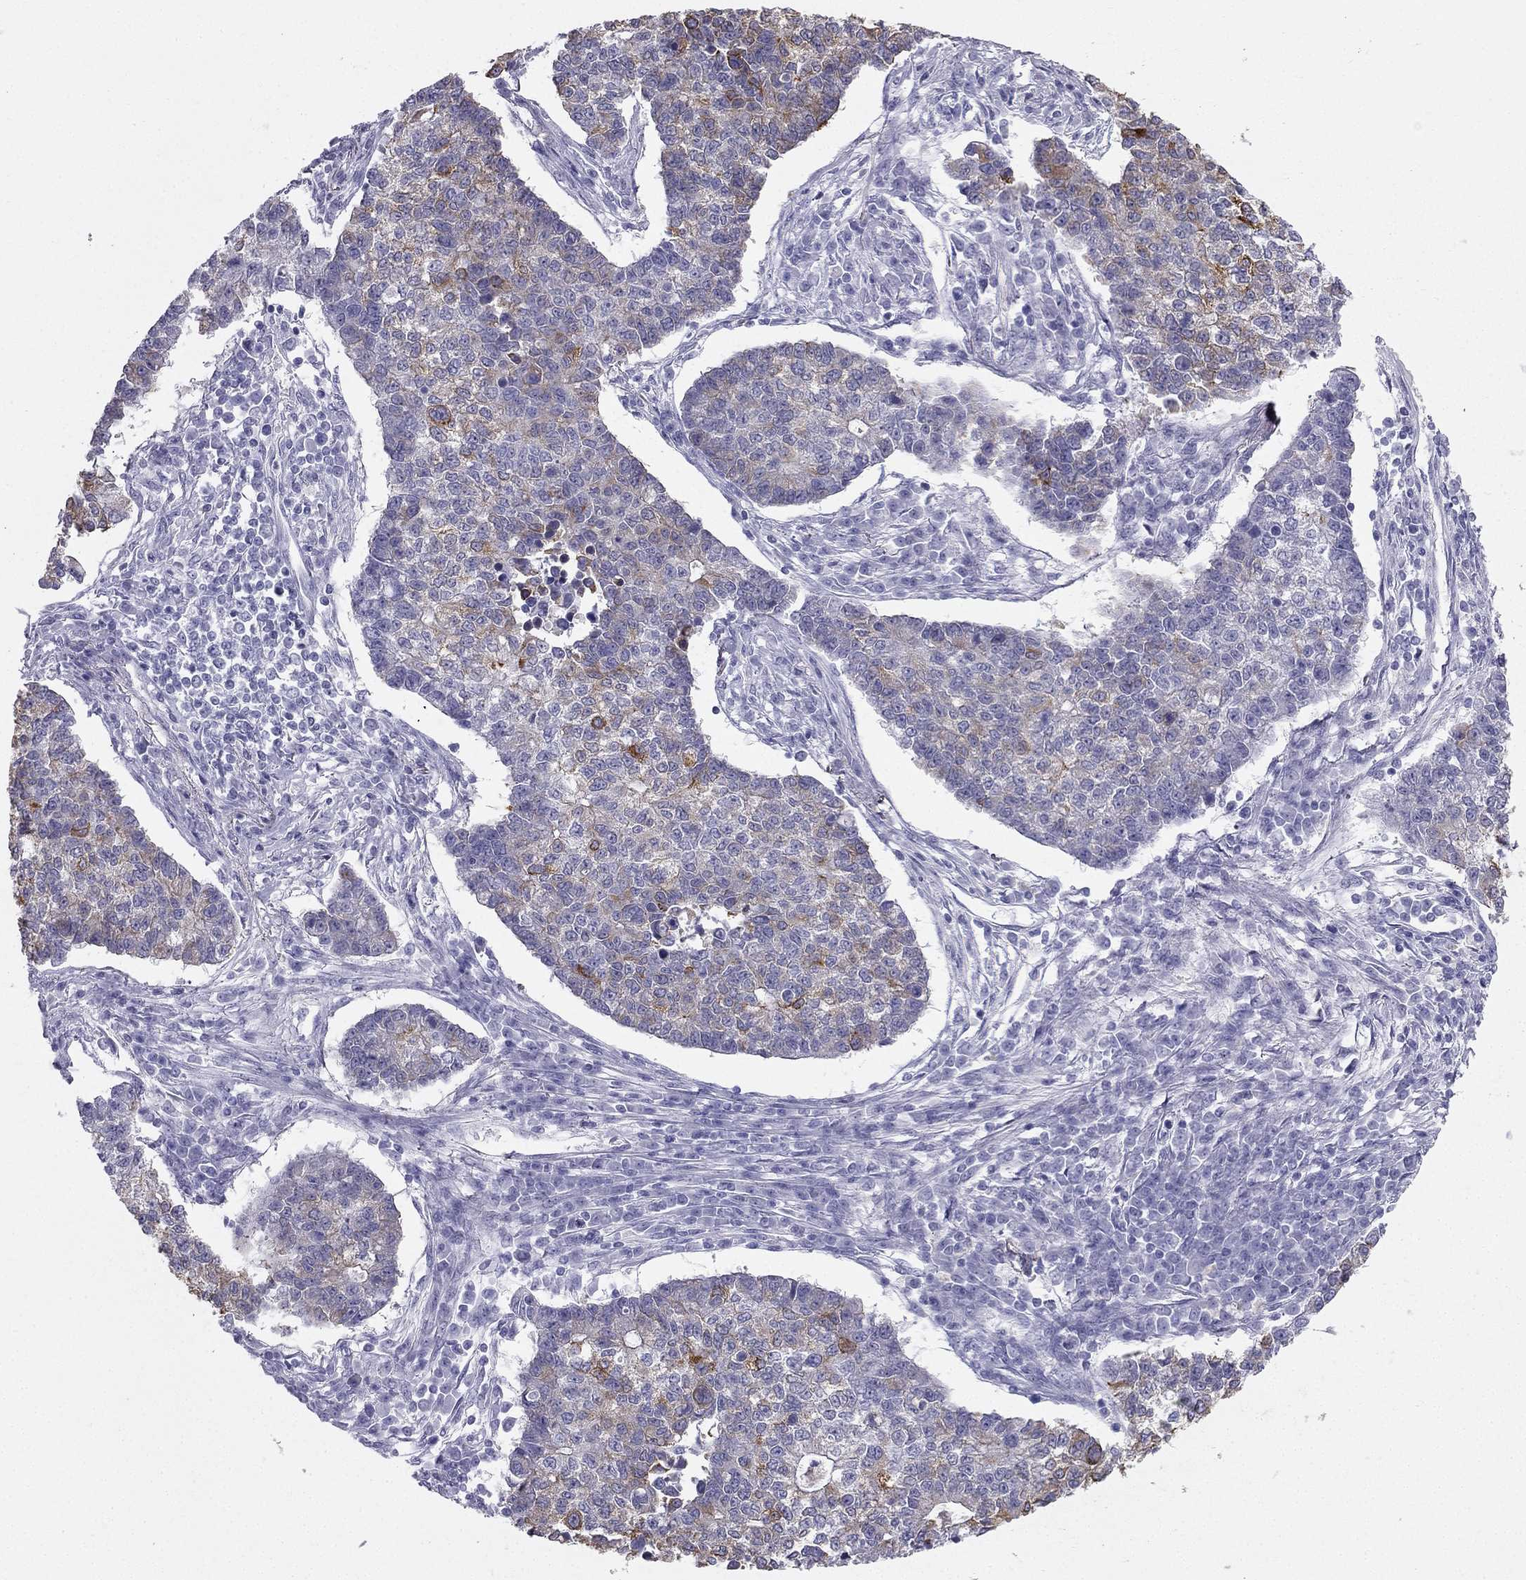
{"staining": {"intensity": "strong", "quantity": "<25%", "location": "cytoplasmic/membranous"}, "tissue": "lung cancer", "cell_type": "Tumor cells", "image_type": "cancer", "snomed": [{"axis": "morphology", "description": "Adenocarcinoma, NOS"}, {"axis": "topography", "description": "Lung"}], "caption": "Immunohistochemistry (IHC) of adenocarcinoma (lung) demonstrates medium levels of strong cytoplasmic/membranous staining in about <25% of tumor cells.", "gene": "TFF3", "patient": {"sex": "male", "age": 57}}